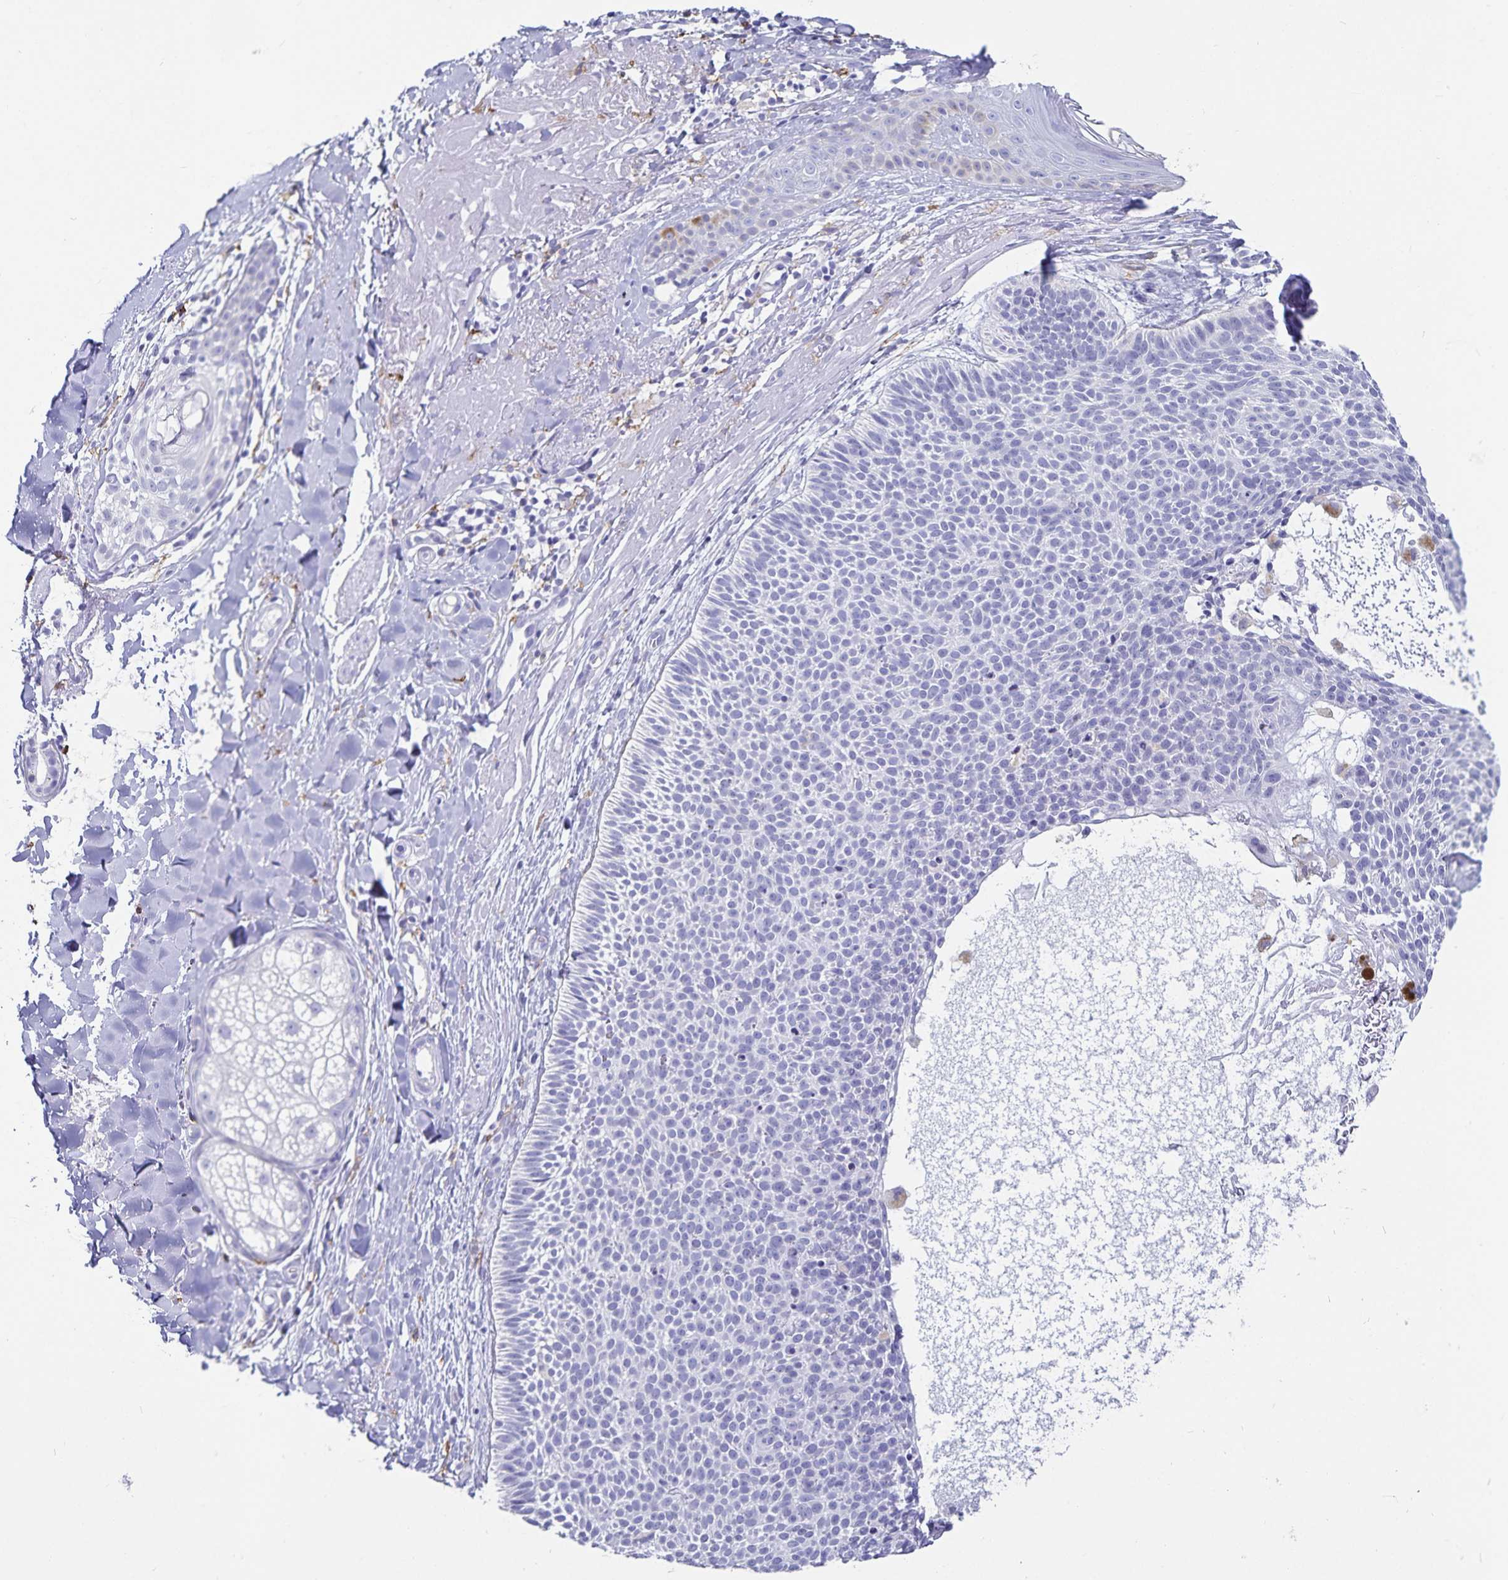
{"staining": {"intensity": "negative", "quantity": "none", "location": "none"}, "tissue": "skin cancer", "cell_type": "Tumor cells", "image_type": "cancer", "snomed": [{"axis": "morphology", "description": "Basal cell carcinoma"}, {"axis": "topography", "description": "Skin"}], "caption": "Immunohistochemistry (IHC) micrograph of skin cancer (basal cell carcinoma) stained for a protein (brown), which displays no positivity in tumor cells. The staining was performed using DAB (3,3'-diaminobenzidine) to visualize the protein expression in brown, while the nuclei were stained in blue with hematoxylin (Magnification: 20x).", "gene": "PLAC1", "patient": {"sex": "male", "age": 82}}